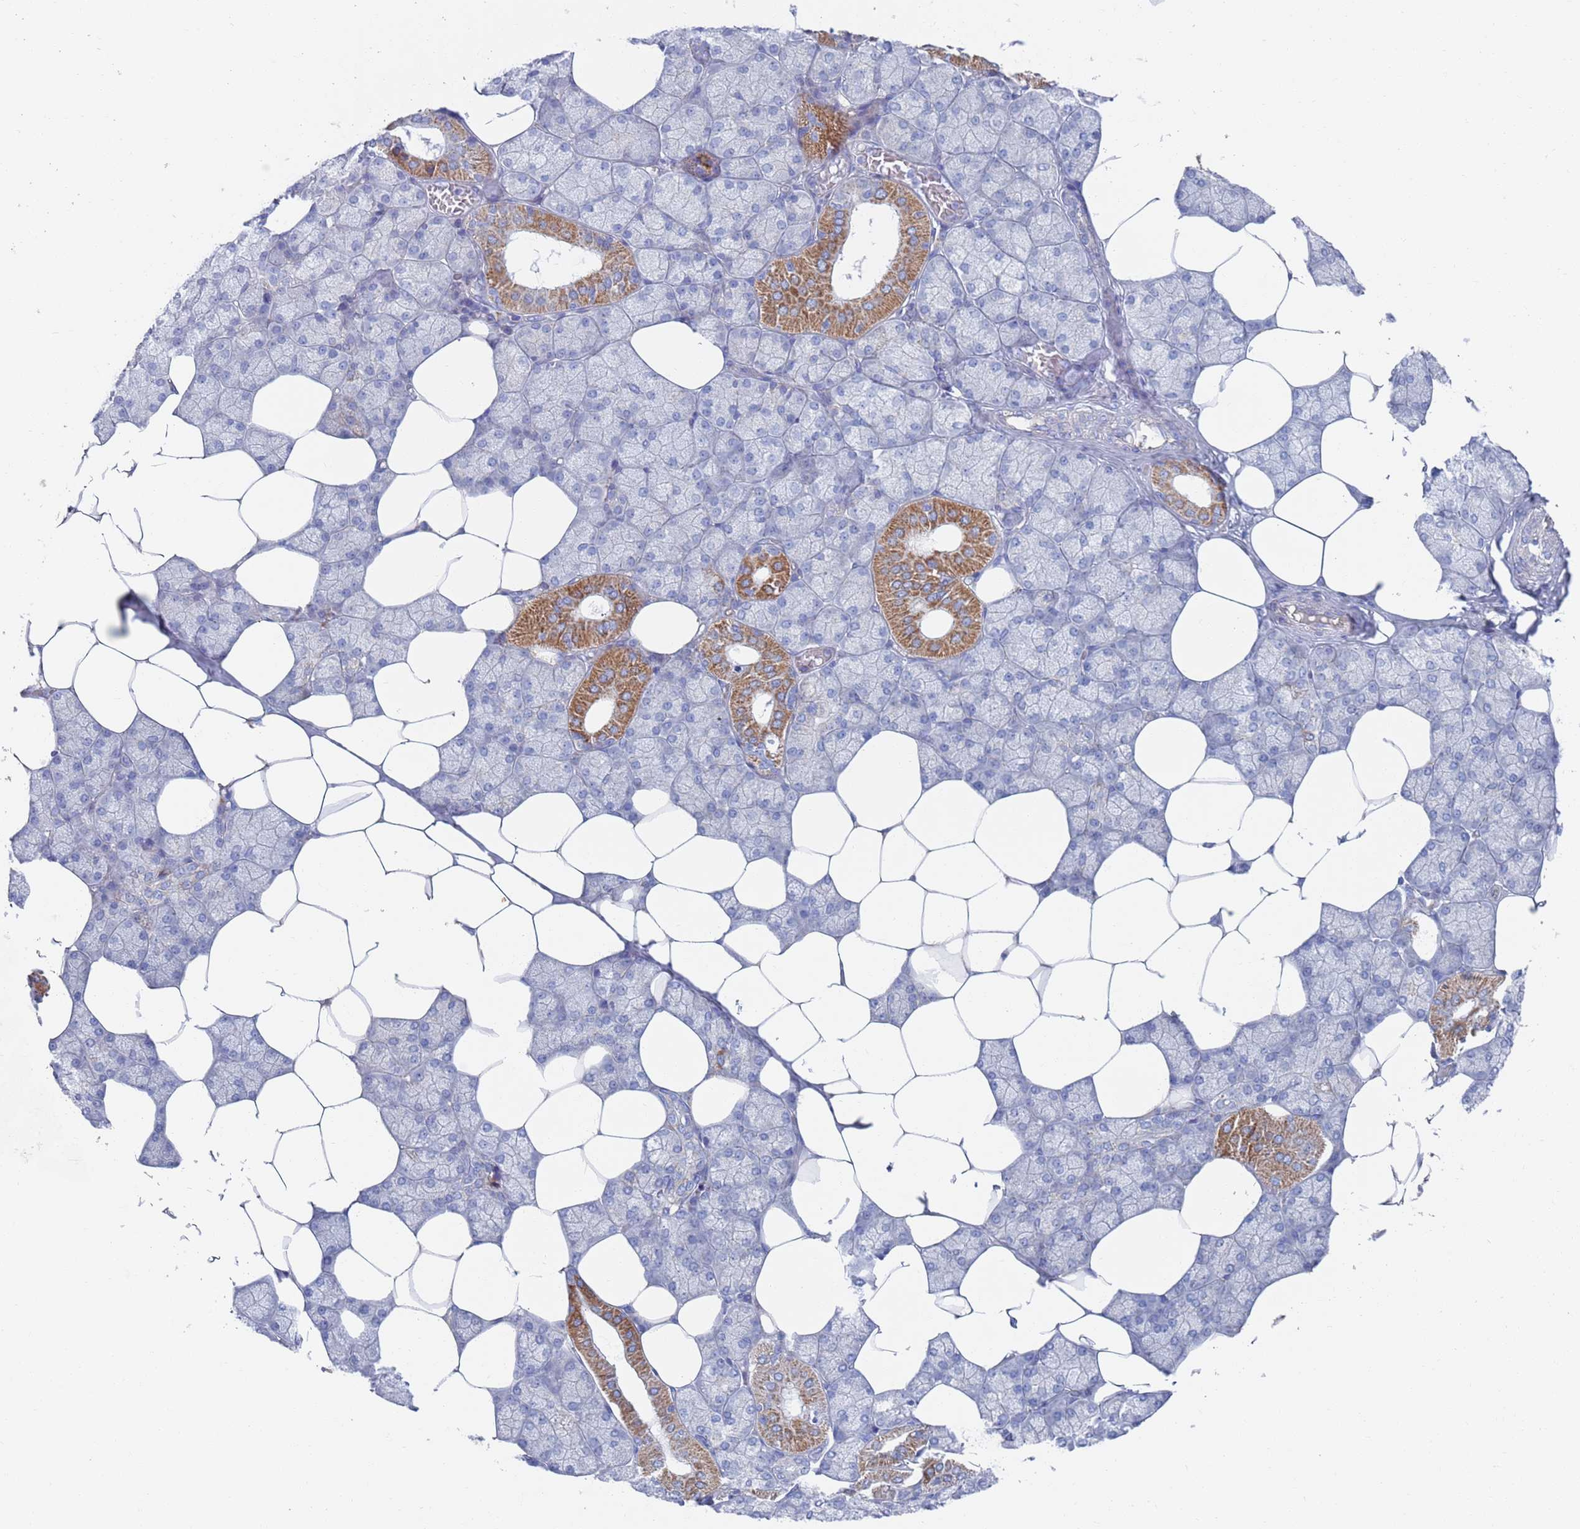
{"staining": {"intensity": "strong", "quantity": "<25%", "location": "cytoplasmic/membranous"}, "tissue": "salivary gland", "cell_type": "Glandular cells", "image_type": "normal", "snomed": [{"axis": "morphology", "description": "Normal tissue, NOS"}, {"axis": "topography", "description": "Salivary gland"}], "caption": "A histopathology image of salivary gland stained for a protein displays strong cytoplasmic/membranous brown staining in glandular cells. (IHC, brightfield microscopy, high magnification).", "gene": "MRPL22", "patient": {"sex": "male", "age": 62}}